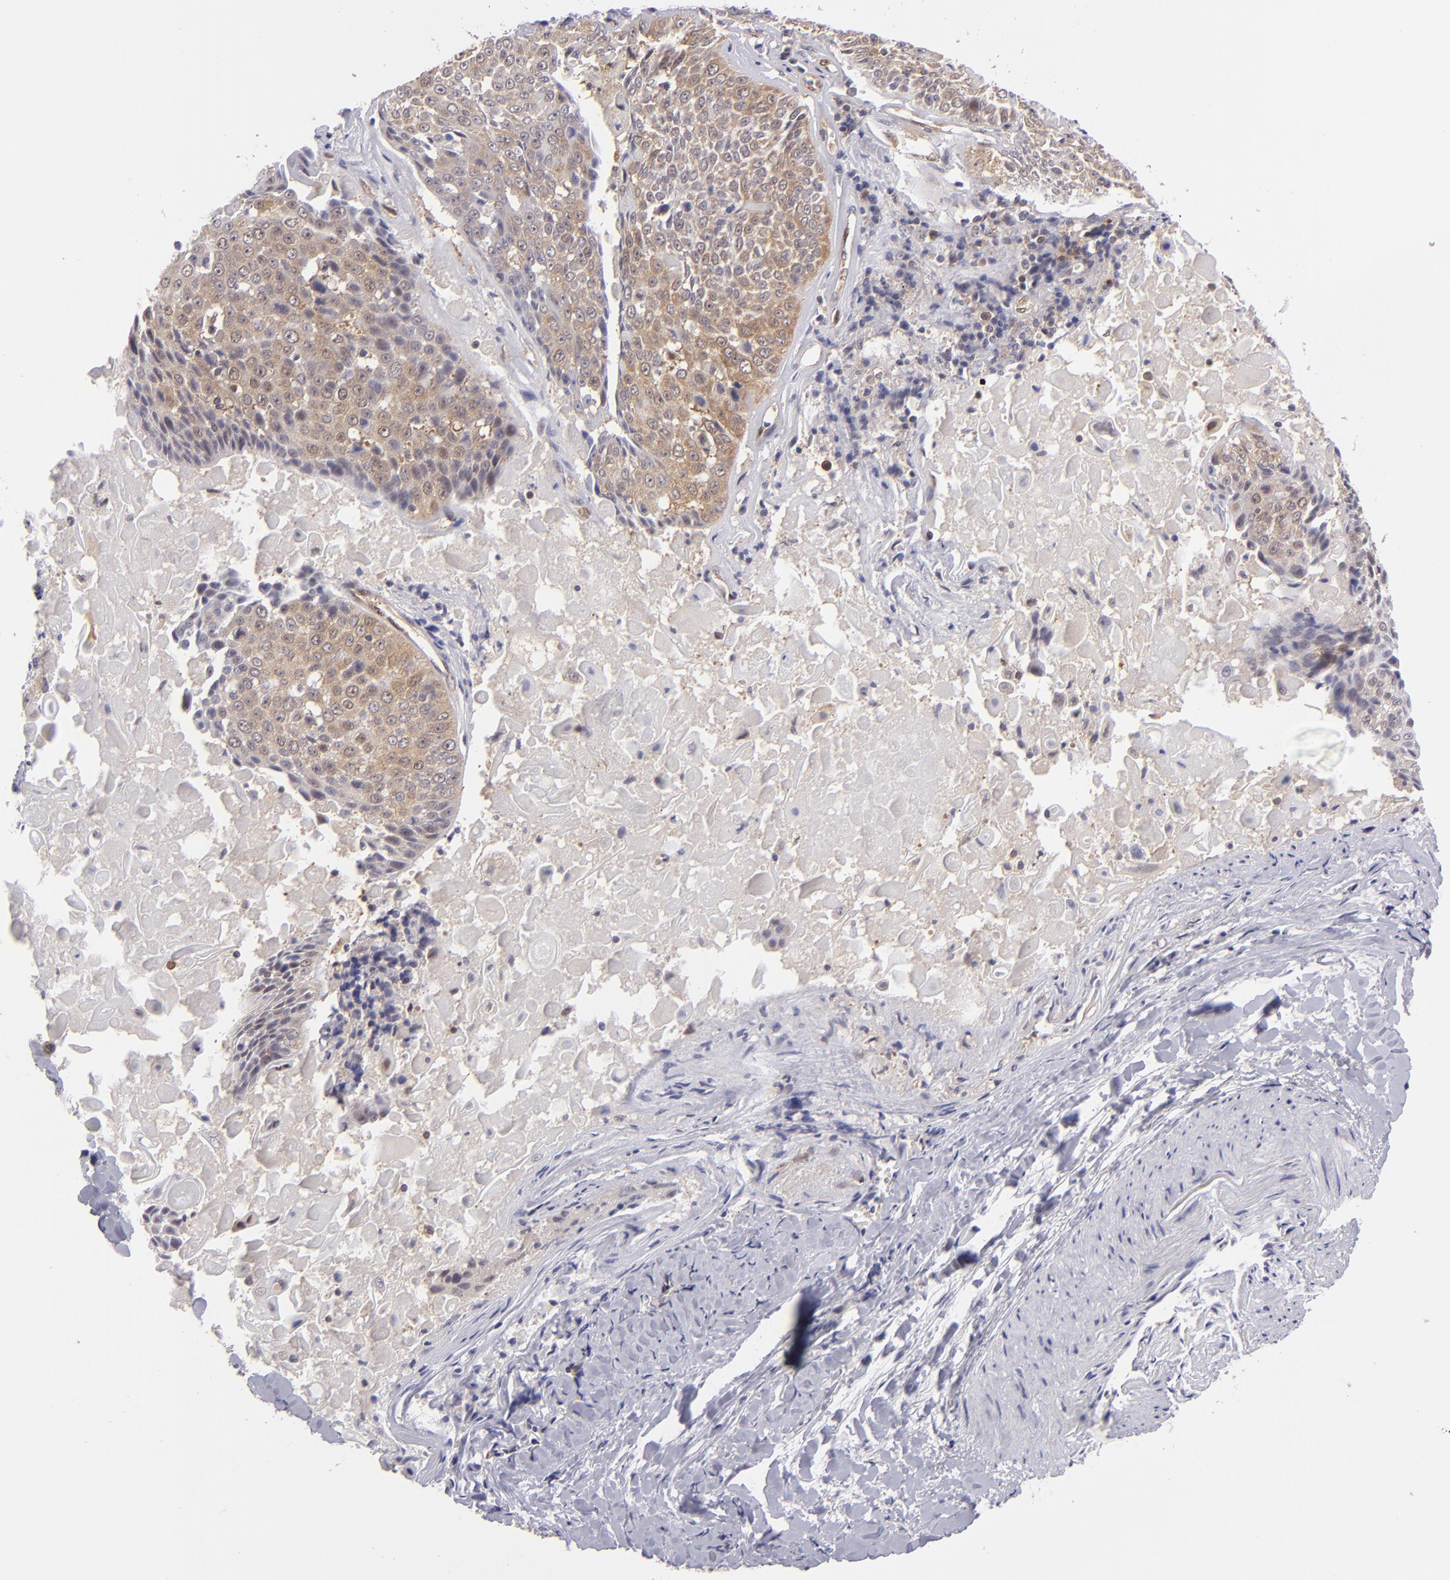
{"staining": {"intensity": "moderate", "quantity": ">75%", "location": "cytoplasmic/membranous"}, "tissue": "lung cancer", "cell_type": "Tumor cells", "image_type": "cancer", "snomed": [{"axis": "morphology", "description": "Adenocarcinoma, NOS"}, {"axis": "topography", "description": "Lung"}], "caption": "Immunohistochemistry photomicrograph of human lung cancer stained for a protein (brown), which displays medium levels of moderate cytoplasmic/membranous expression in approximately >75% of tumor cells.", "gene": "PTPN13", "patient": {"sex": "male", "age": 60}}